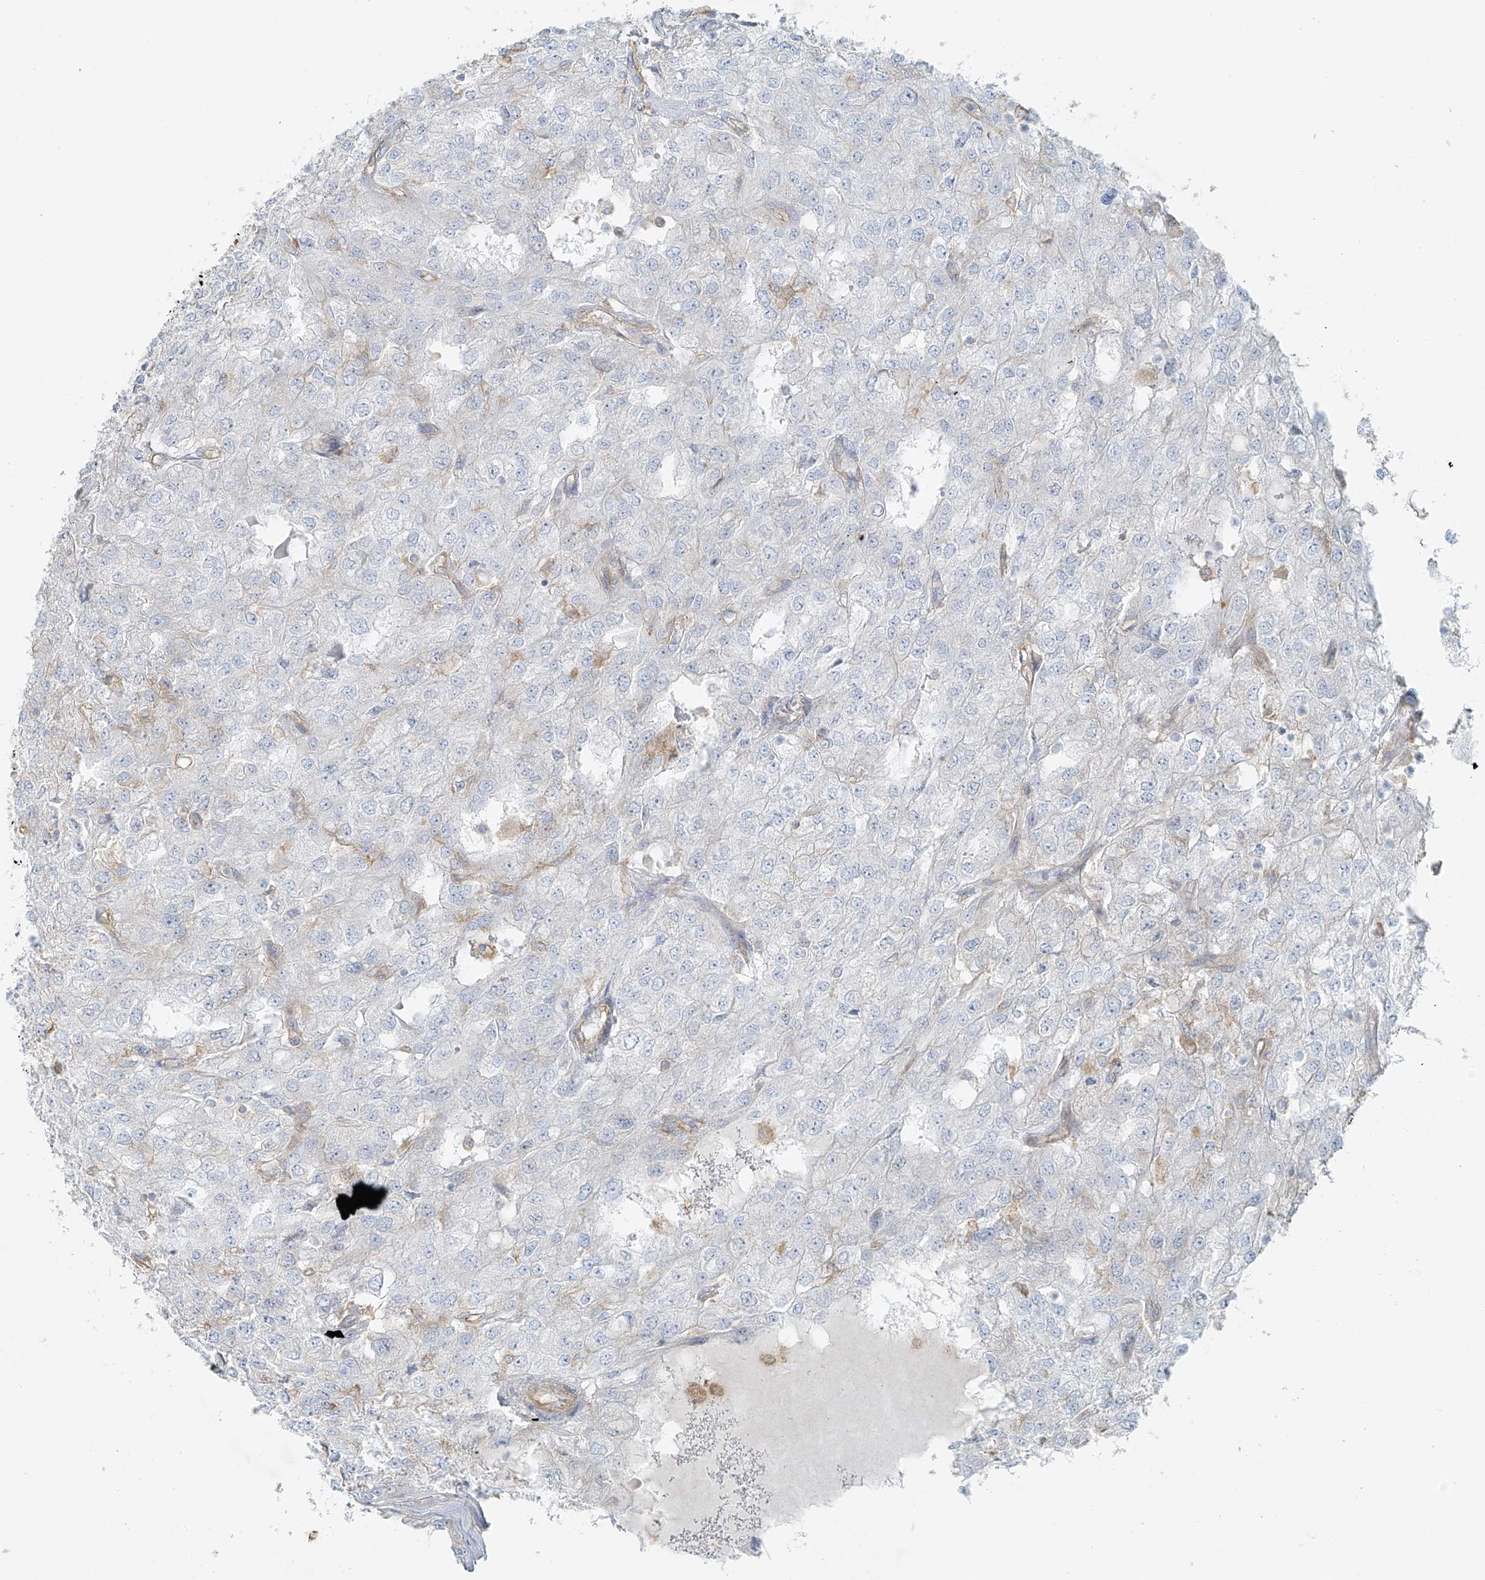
{"staining": {"intensity": "negative", "quantity": "none", "location": "none"}, "tissue": "renal cancer", "cell_type": "Tumor cells", "image_type": "cancer", "snomed": [{"axis": "morphology", "description": "Adenocarcinoma, NOS"}, {"axis": "topography", "description": "Kidney"}], "caption": "An immunohistochemistry photomicrograph of adenocarcinoma (renal) is shown. There is no staining in tumor cells of adenocarcinoma (renal).", "gene": "VAMP5", "patient": {"sex": "female", "age": 54}}